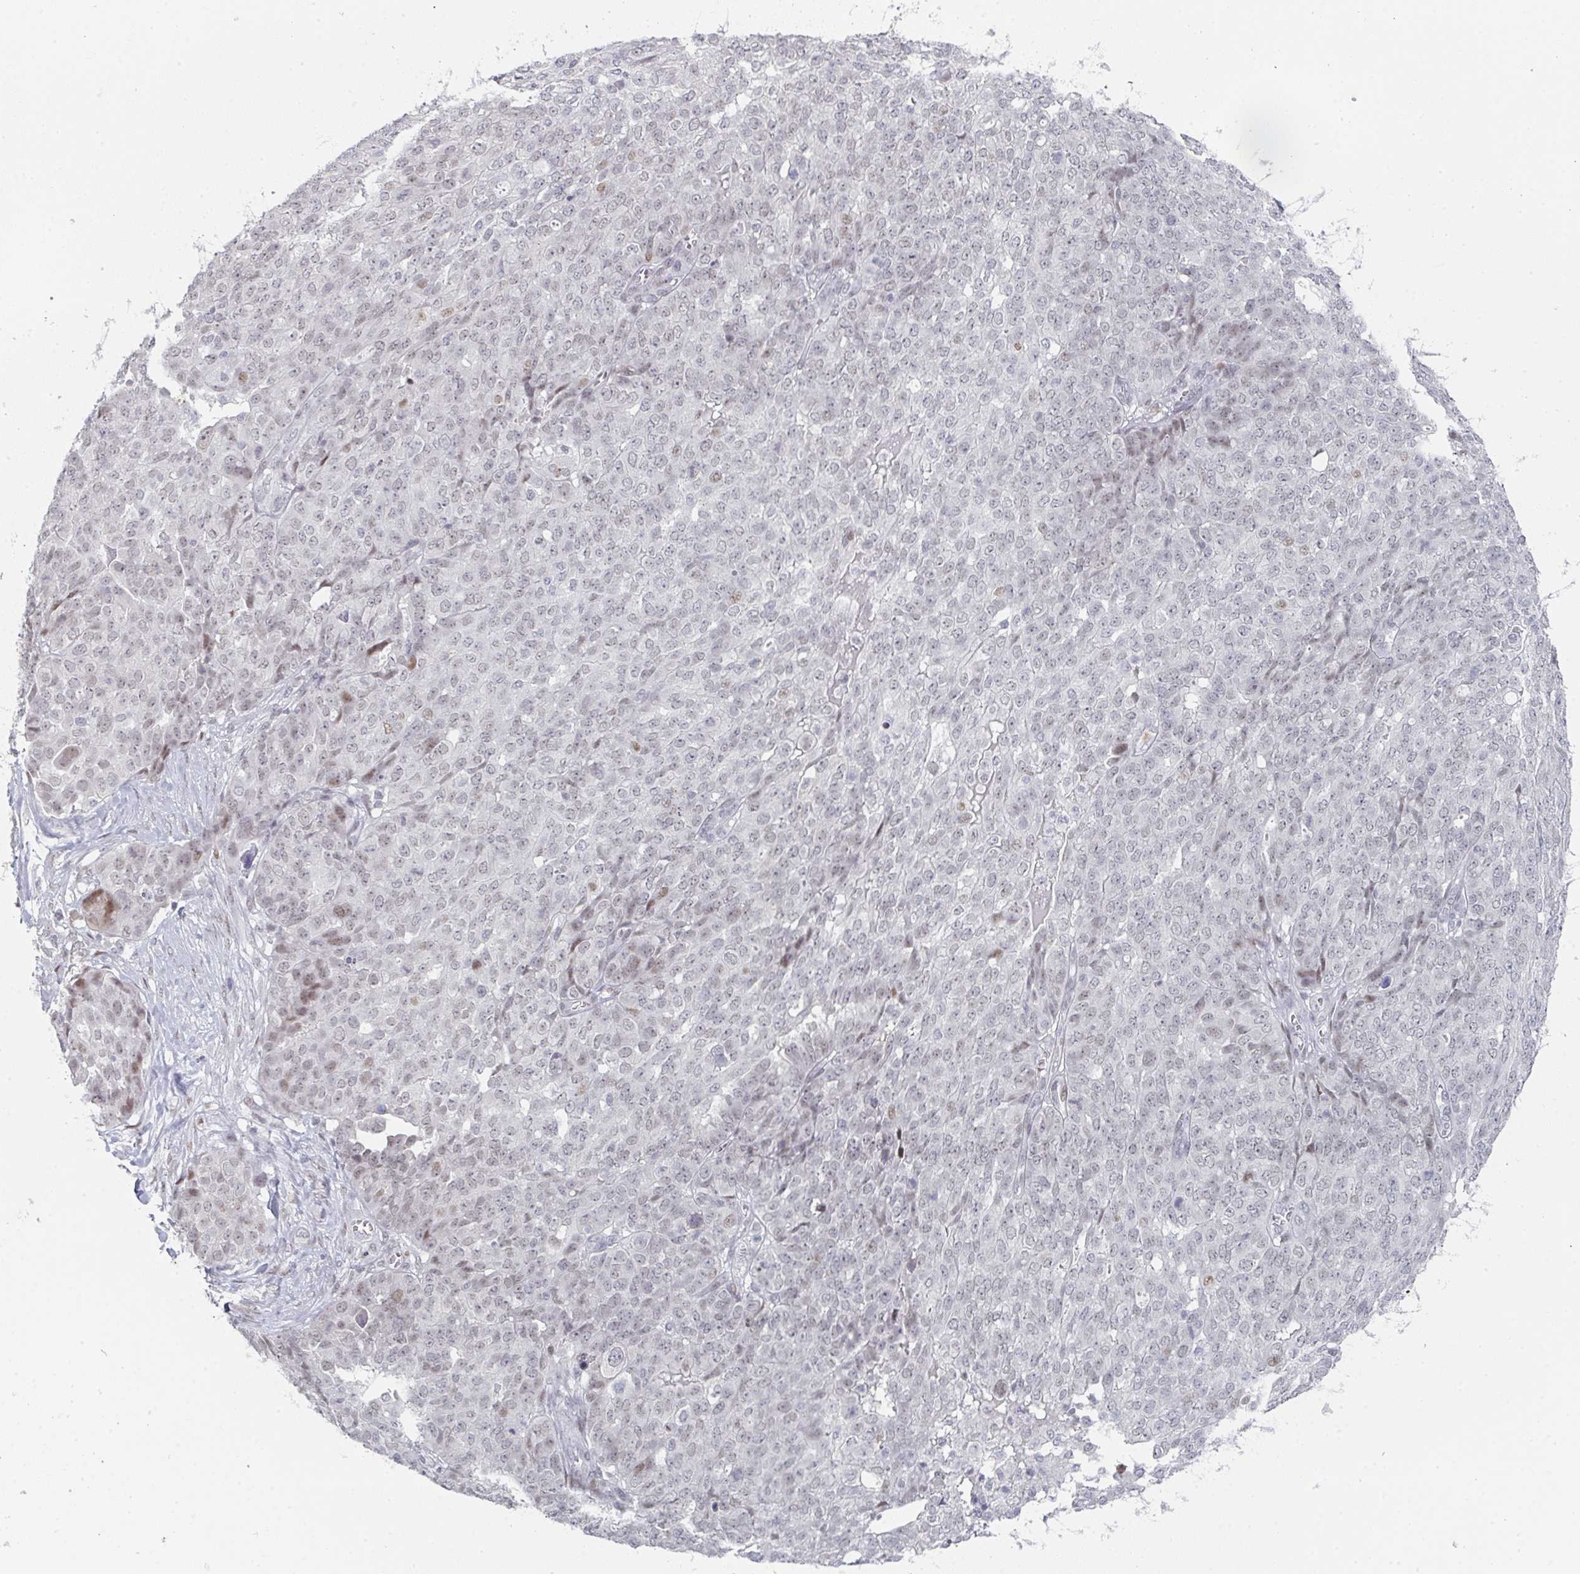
{"staining": {"intensity": "moderate", "quantity": "<25%", "location": "nuclear"}, "tissue": "ovarian cancer", "cell_type": "Tumor cells", "image_type": "cancer", "snomed": [{"axis": "morphology", "description": "Cystadenocarcinoma, serous, NOS"}, {"axis": "topography", "description": "Soft tissue"}, {"axis": "topography", "description": "Ovary"}], "caption": "The image shows a brown stain indicating the presence of a protein in the nuclear of tumor cells in ovarian cancer.", "gene": "LIN54", "patient": {"sex": "female", "age": 57}}